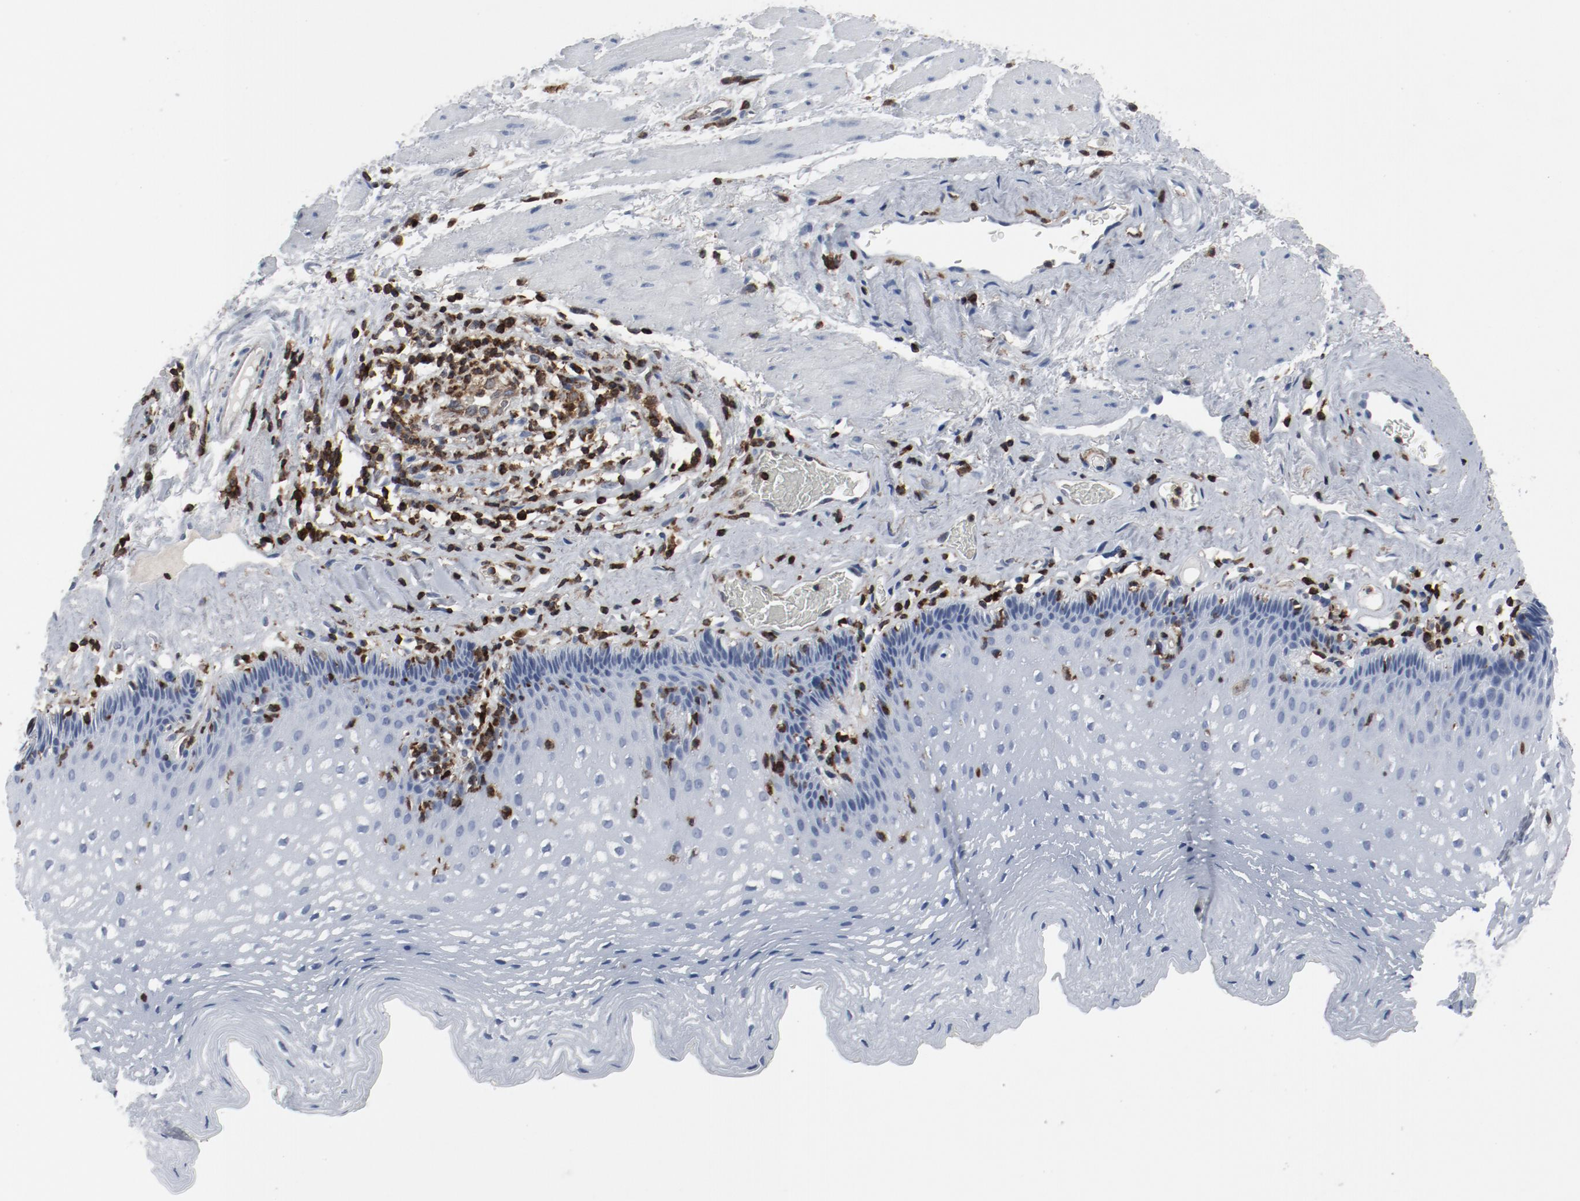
{"staining": {"intensity": "negative", "quantity": "none", "location": "none"}, "tissue": "esophagus", "cell_type": "Squamous epithelial cells", "image_type": "normal", "snomed": [{"axis": "morphology", "description": "Normal tissue, NOS"}, {"axis": "topography", "description": "Esophagus"}], "caption": "Human esophagus stained for a protein using immunohistochemistry (IHC) exhibits no expression in squamous epithelial cells.", "gene": "LCP2", "patient": {"sex": "female", "age": 70}}